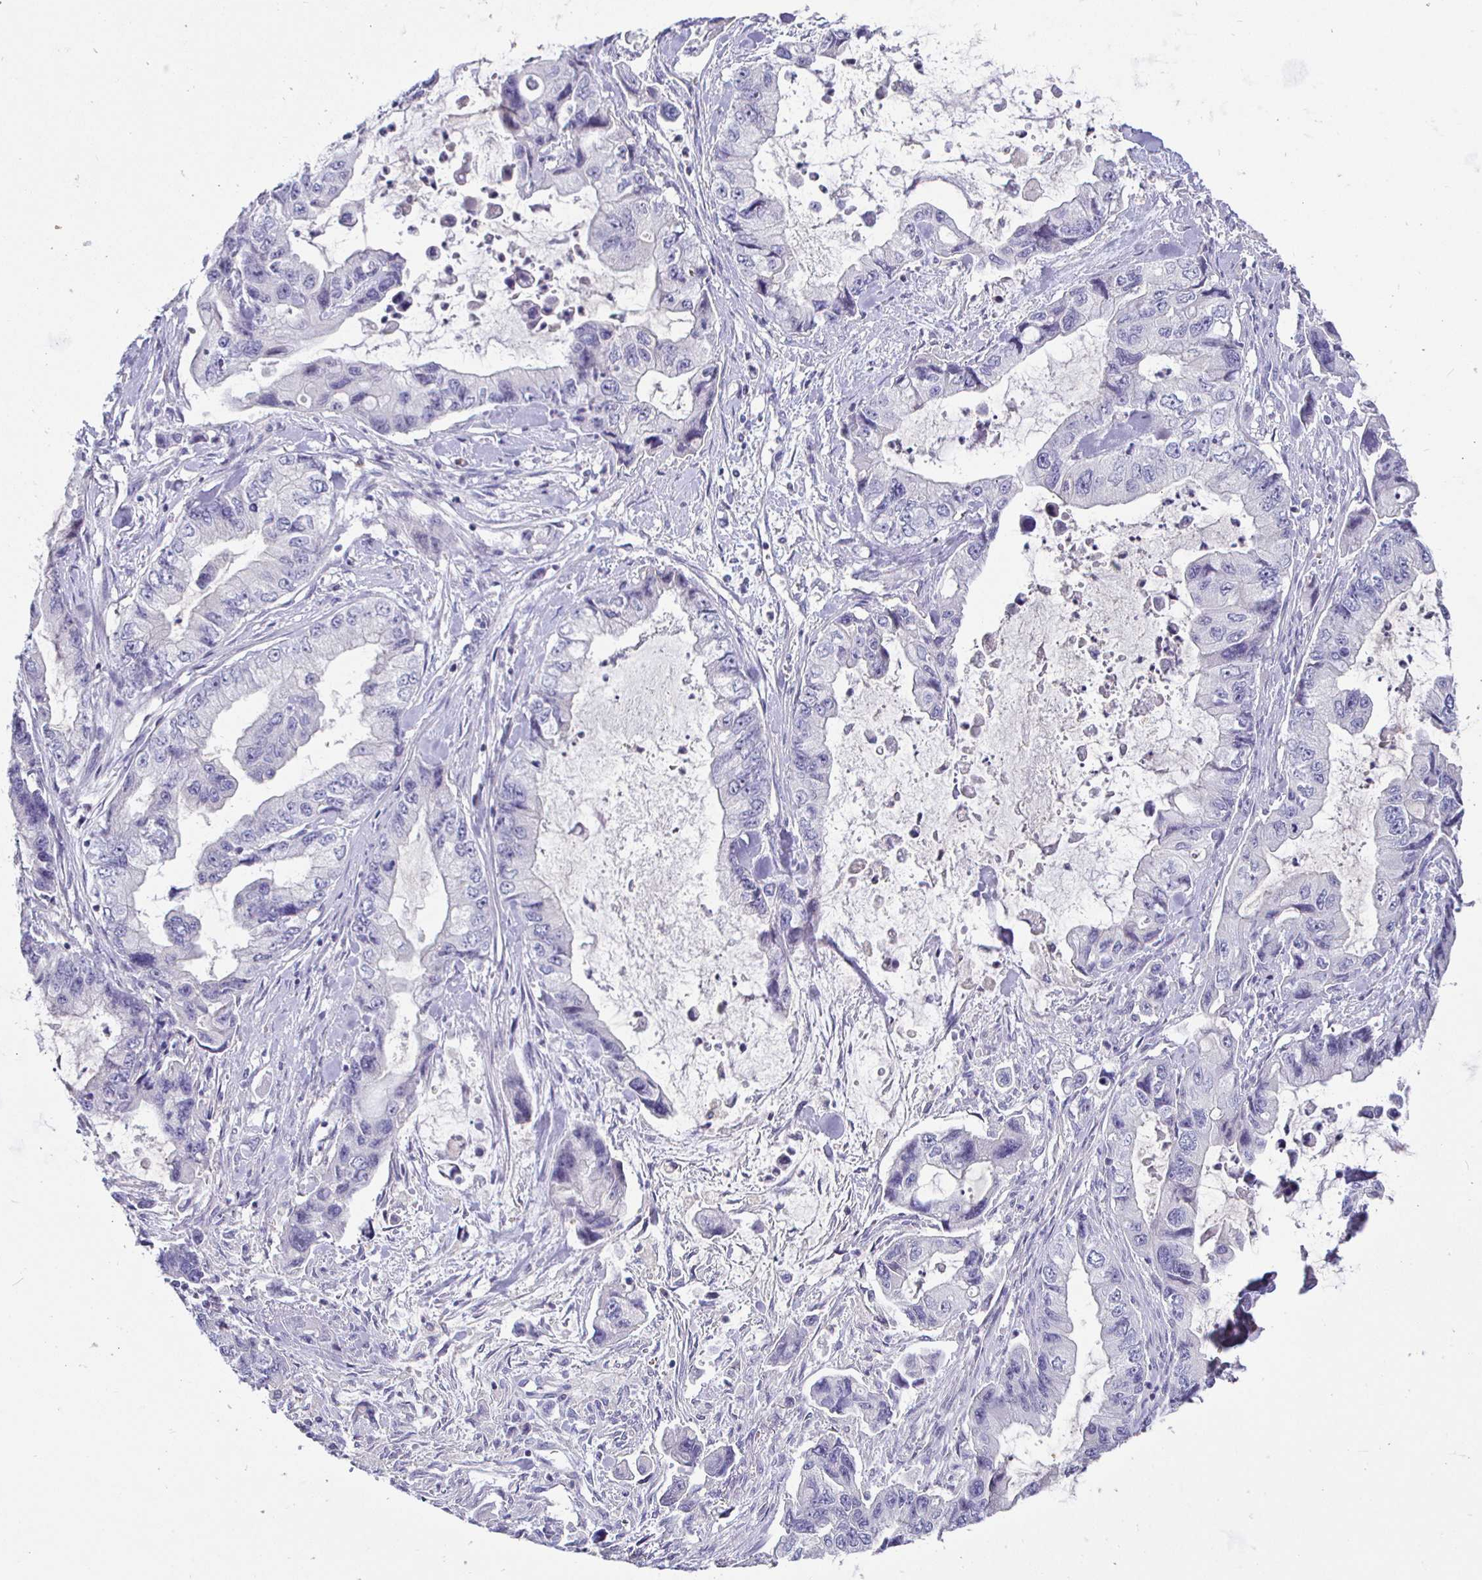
{"staining": {"intensity": "negative", "quantity": "none", "location": "none"}, "tissue": "stomach cancer", "cell_type": "Tumor cells", "image_type": "cancer", "snomed": [{"axis": "morphology", "description": "Adenocarcinoma, NOS"}, {"axis": "topography", "description": "Pancreas"}, {"axis": "topography", "description": "Stomach, upper"}, {"axis": "topography", "description": "Stomach"}], "caption": "This is an immunohistochemistry micrograph of human stomach cancer. There is no expression in tumor cells.", "gene": "SIRPA", "patient": {"sex": "male", "age": 77}}